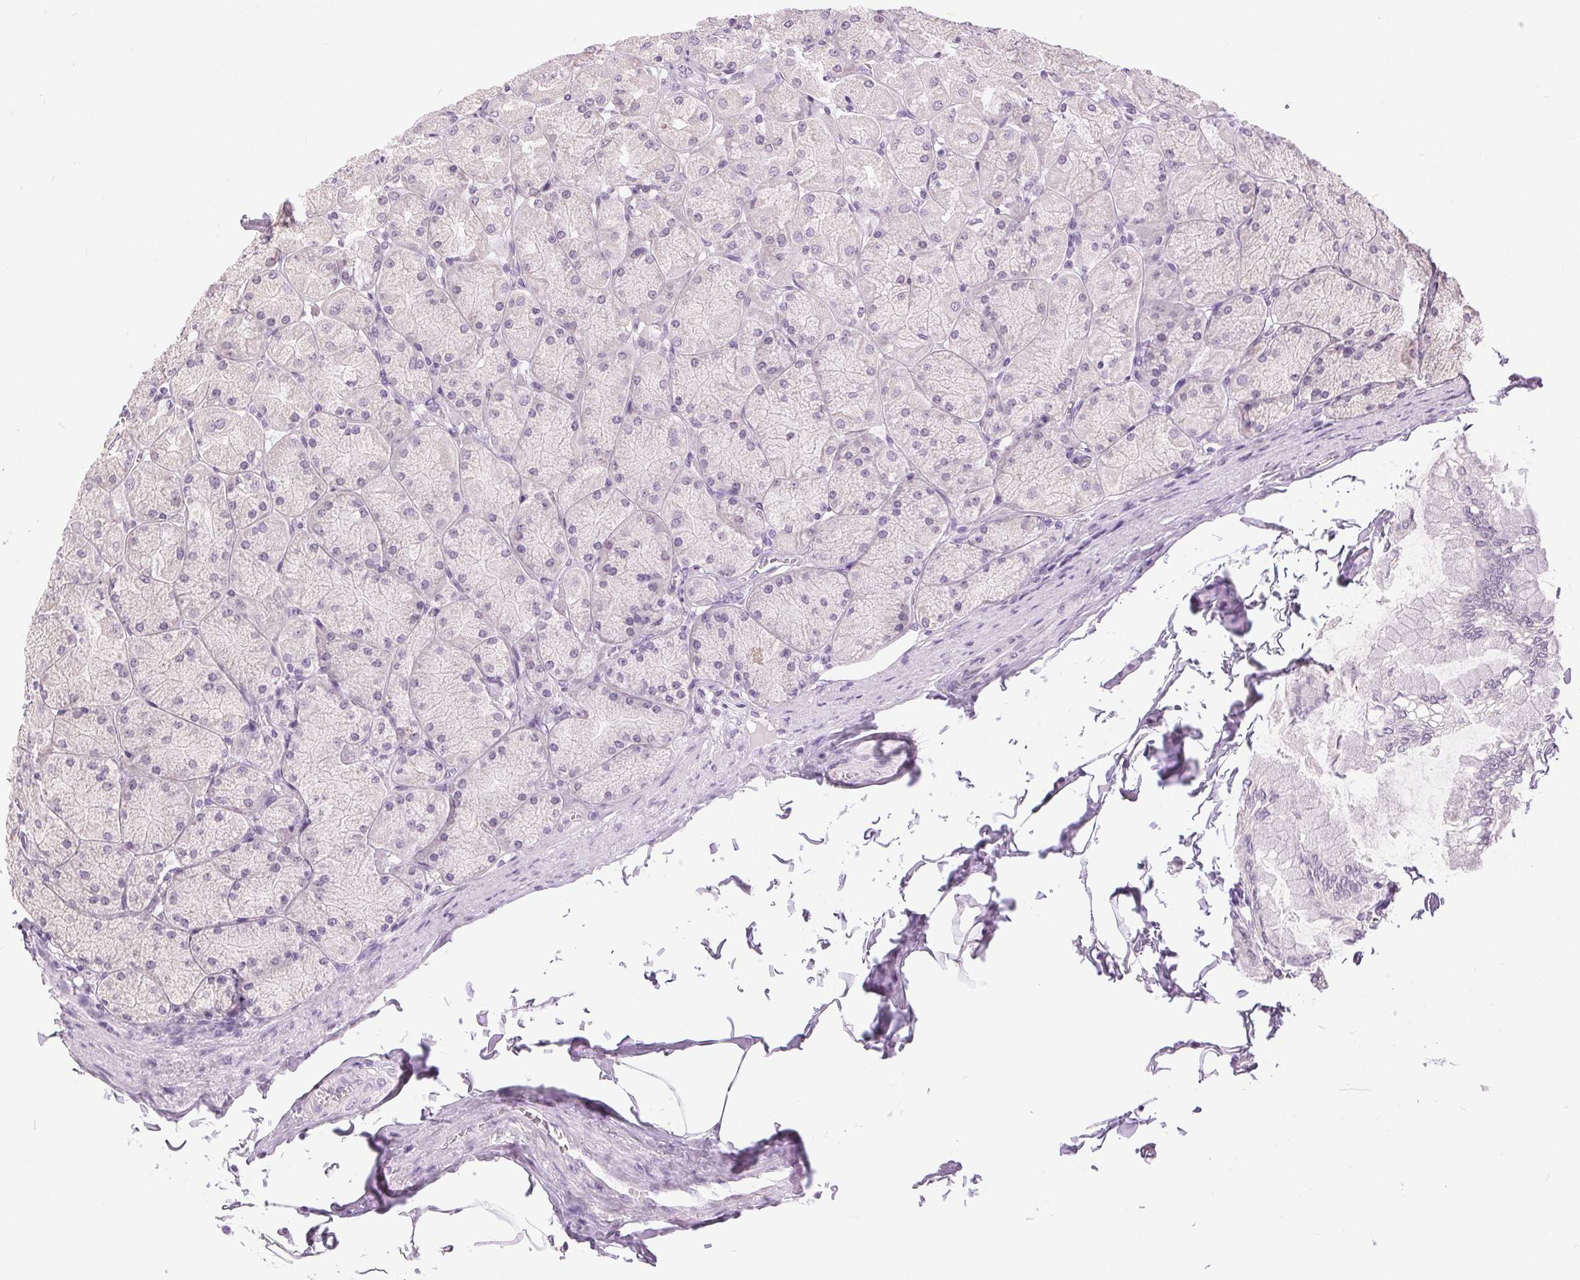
{"staining": {"intensity": "negative", "quantity": "none", "location": "none"}, "tissue": "stomach", "cell_type": "Glandular cells", "image_type": "normal", "snomed": [{"axis": "morphology", "description": "Normal tissue, NOS"}, {"axis": "topography", "description": "Stomach, upper"}], "caption": "This is an IHC photomicrograph of normal human stomach. There is no expression in glandular cells.", "gene": "DSG3", "patient": {"sex": "female", "age": 56}}